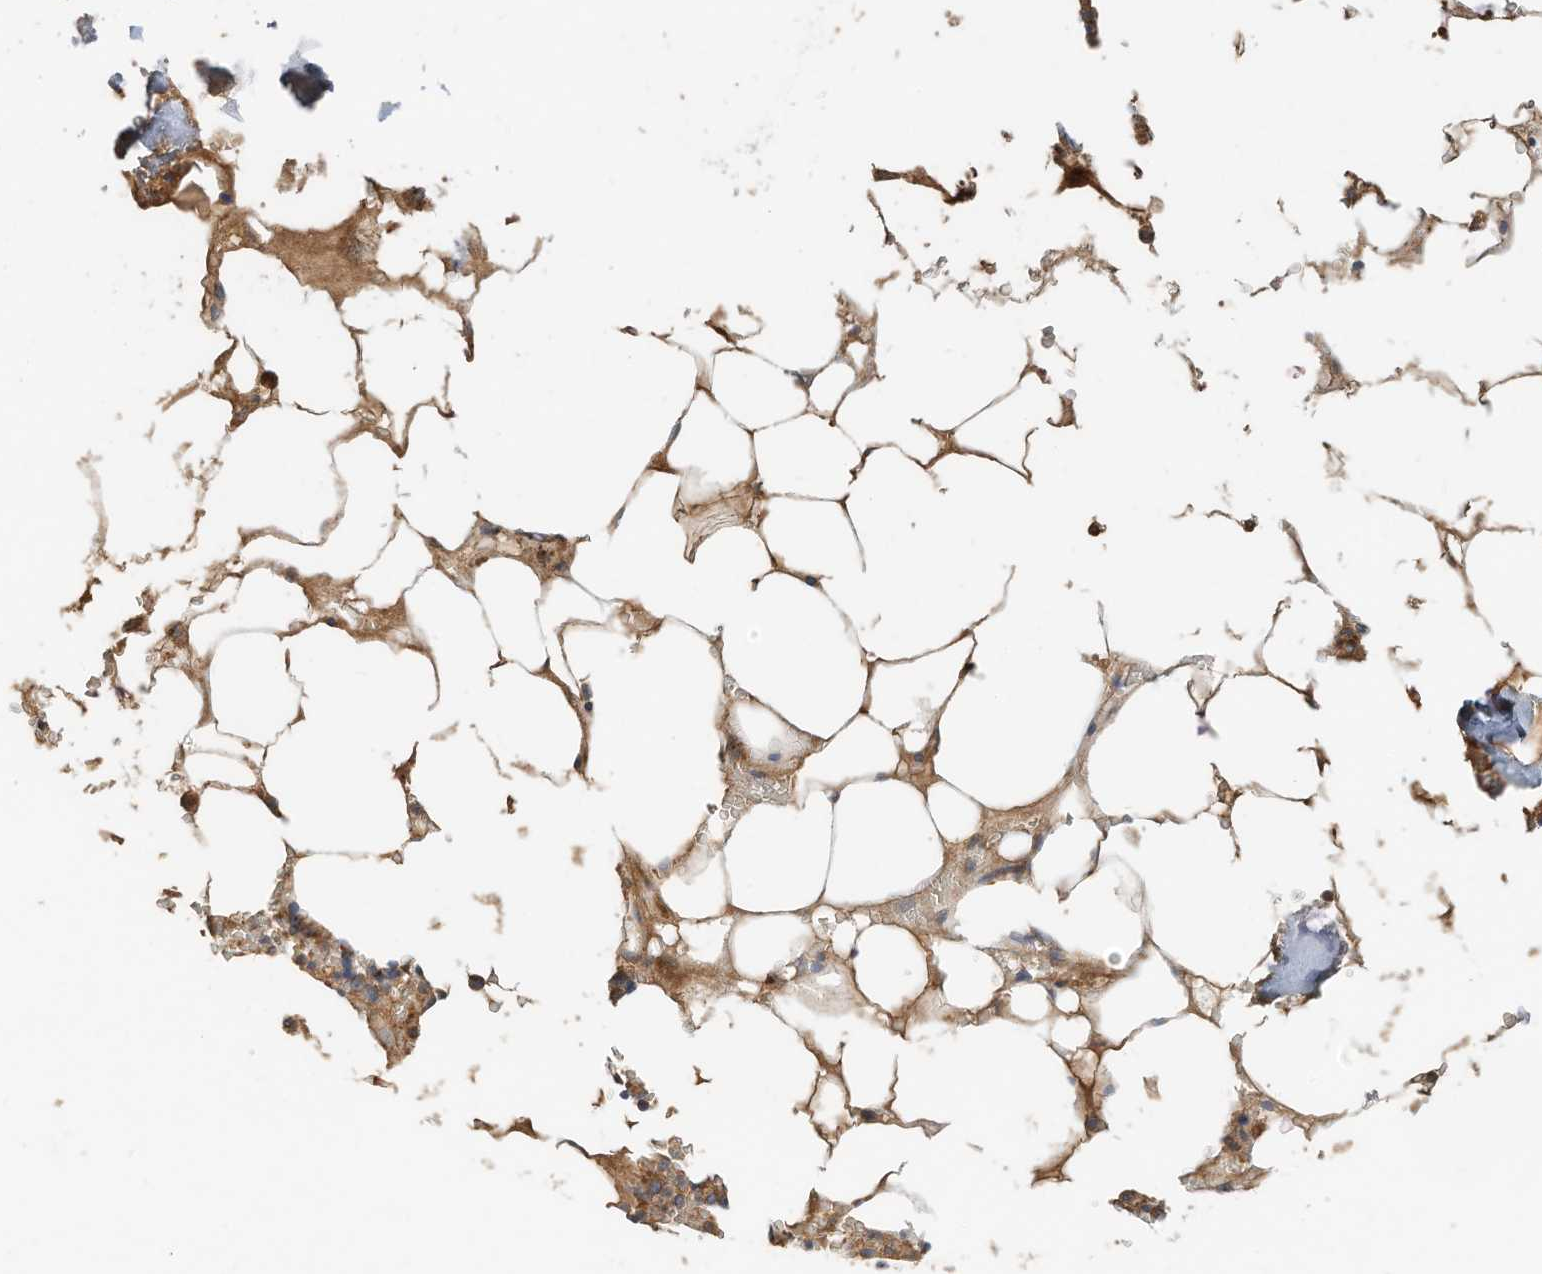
{"staining": {"intensity": "moderate", "quantity": "25%-75%", "location": "cytoplasmic/membranous"}, "tissue": "bone marrow", "cell_type": "Hematopoietic cells", "image_type": "normal", "snomed": [{"axis": "morphology", "description": "Normal tissue, NOS"}, {"axis": "topography", "description": "Bone marrow"}], "caption": "An image of human bone marrow stained for a protein exhibits moderate cytoplasmic/membranous brown staining in hematopoietic cells. Ihc stains the protein of interest in brown and the nuclei are stained blue.", "gene": "CPAMD8", "patient": {"sex": "male", "age": 70}}